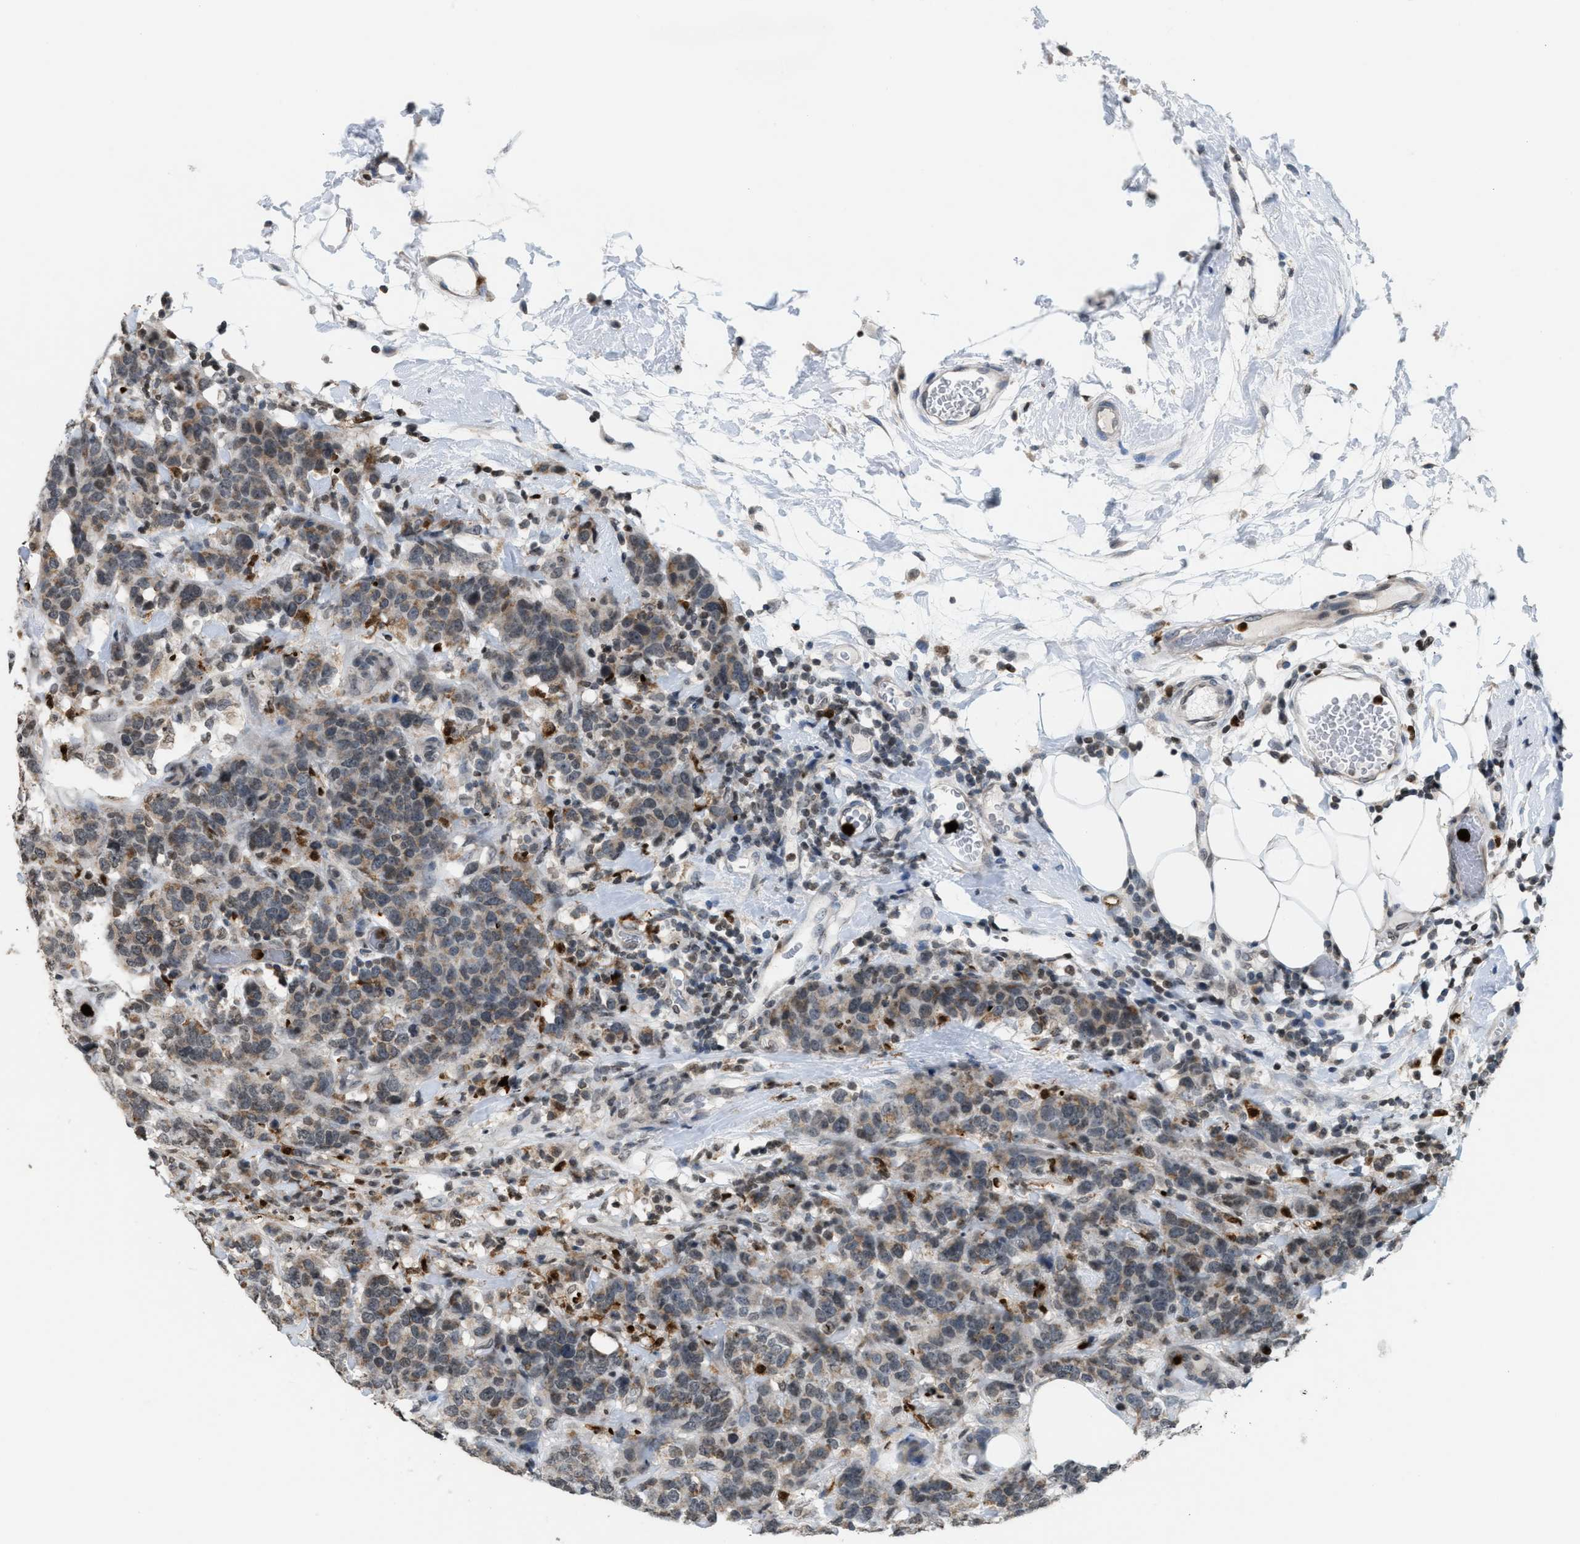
{"staining": {"intensity": "weak", "quantity": "25%-75%", "location": "cytoplasmic/membranous"}, "tissue": "breast cancer", "cell_type": "Tumor cells", "image_type": "cancer", "snomed": [{"axis": "morphology", "description": "Lobular carcinoma"}, {"axis": "topography", "description": "Breast"}], "caption": "IHC of breast lobular carcinoma shows low levels of weak cytoplasmic/membranous staining in about 25%-75% of tumor cells.", "gene": "PRUNE2", "patient": {"sex": "female", "age": 59}}